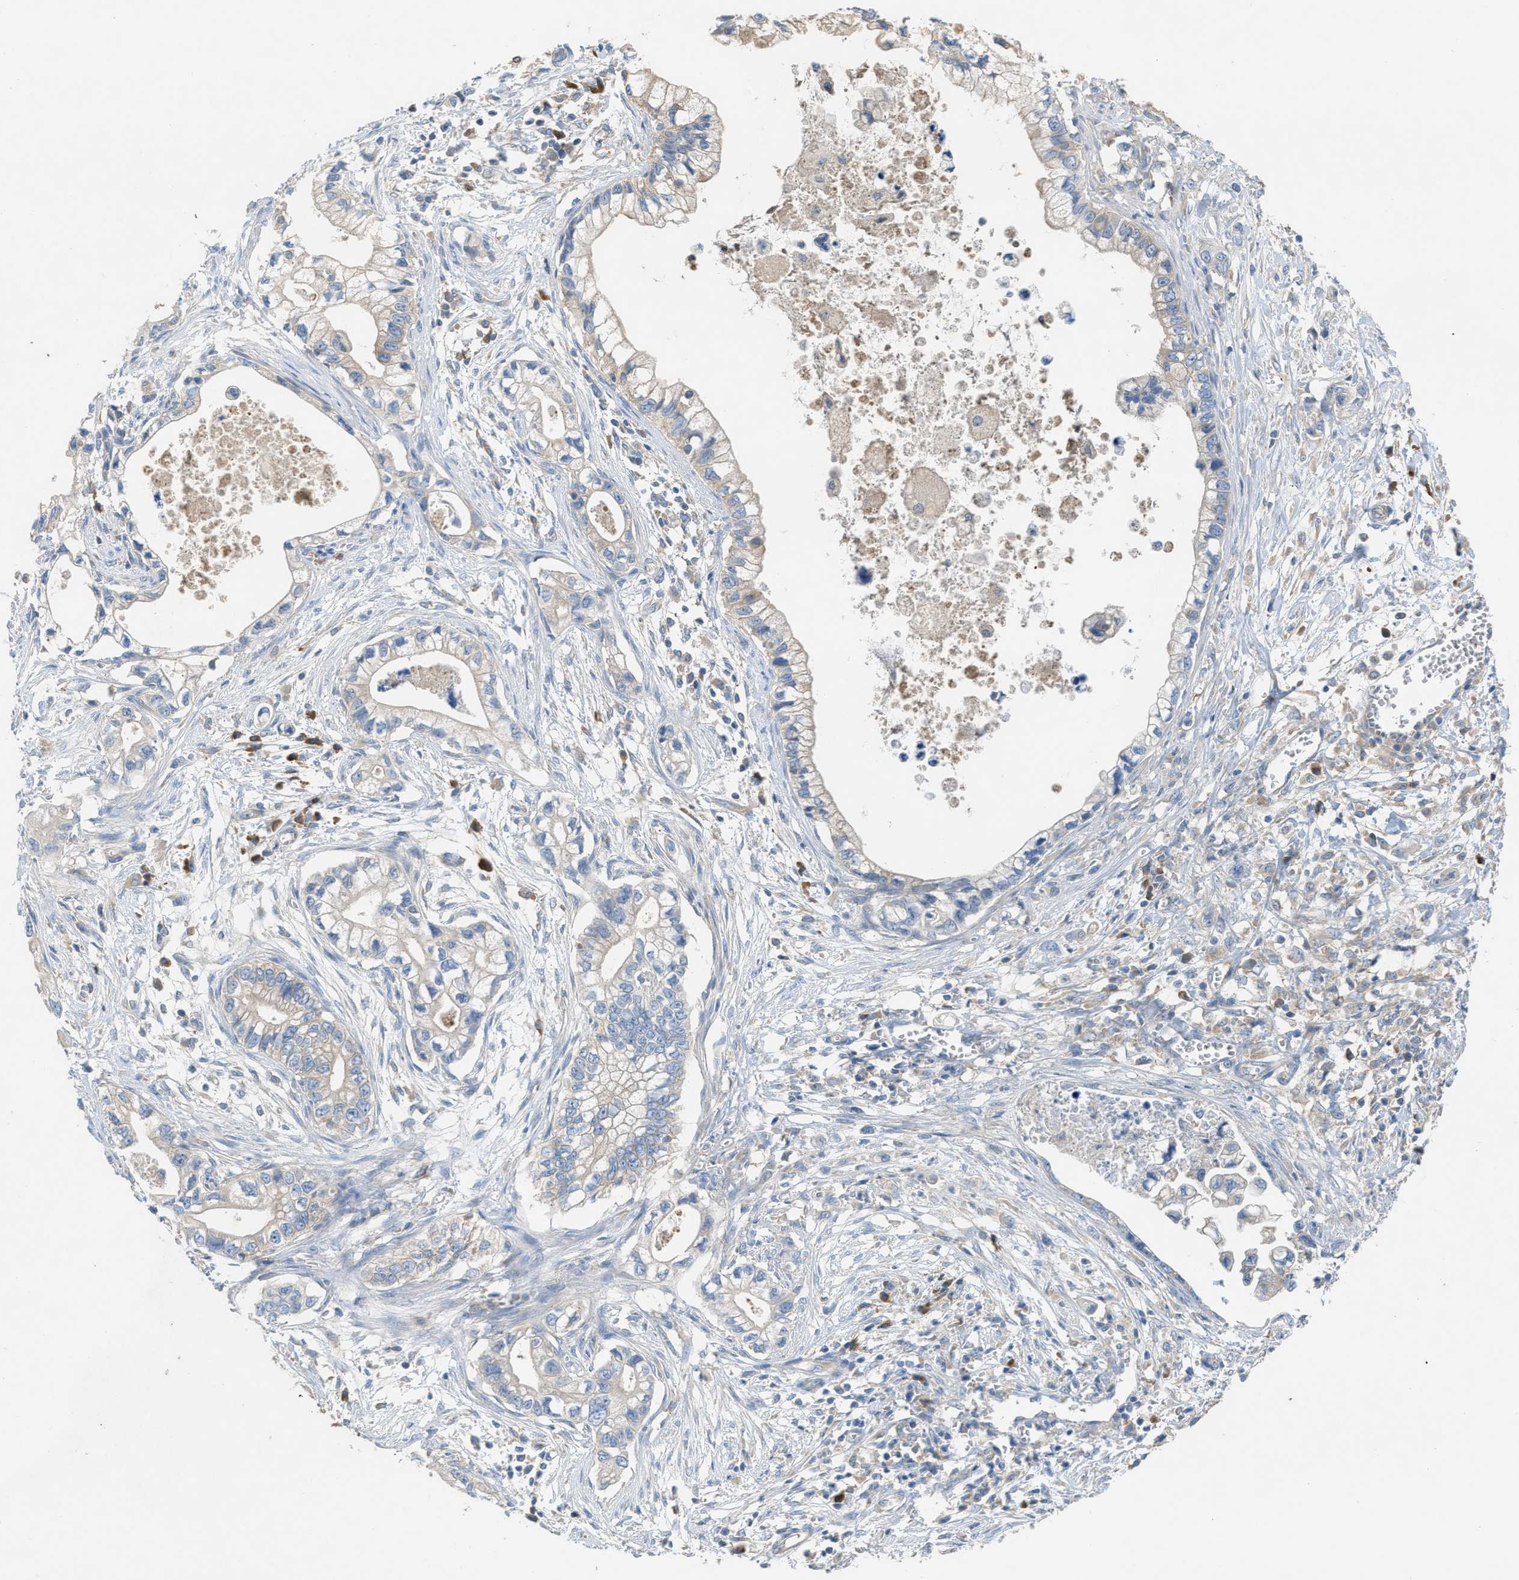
{"staining": {"intensity": "negative", "quantity": "none", "location": "none"}, "tissue": "pancreatic cancer", "cell_type": "Tumor cells", "image_type": "cancer", "snomed": [{"axis": "morphology", "description": "Adenocarcinoma, NOS"}, {"axis": "topography", "description": "Pancreas"}], "caption": "The image reveals no significant expression in tumor cells of pancreatic cancer (adenocarcinoma).", "gene": "UBA5", "patient": {"sex": "male", "age": 56}}